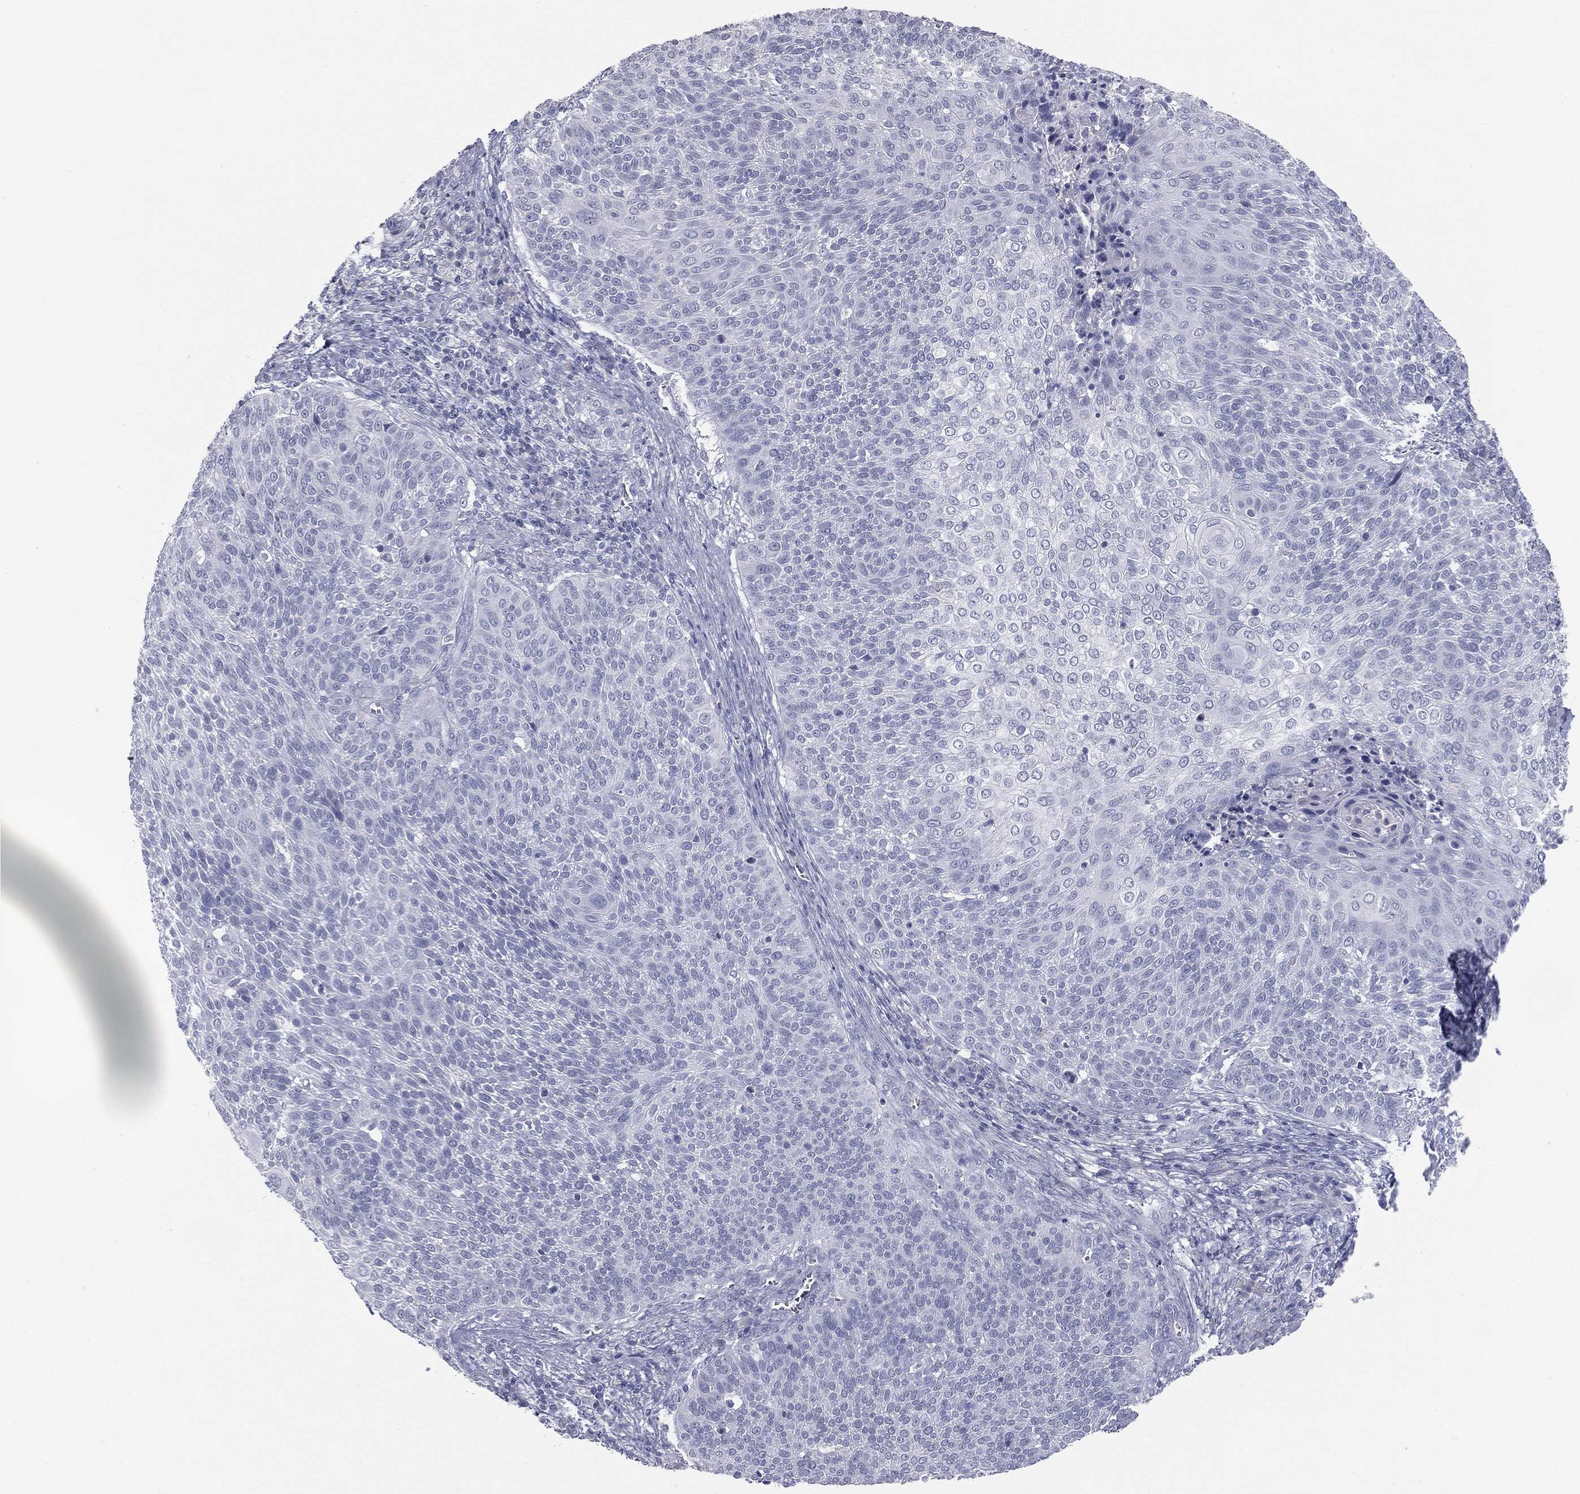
{"staining": {"intensity": "negative", "quantity": "none", "location": "none"}, "tissue": "cervical cancer", "cell_type": "Tumor cells", "image_type": "cancer", "snomed": [{"axis": "morphology", "description": "Squamous cell carcinoma, NOS"}, {"axis": "topography", "description": "Cervix"}], "caption": "Human cervical squamous cell carcinoma stained for a protein using IHC demonstrates no staining in tumor cells.", "gene": "MUC5AC", "patient": {"sex": "female", "age": 31}}